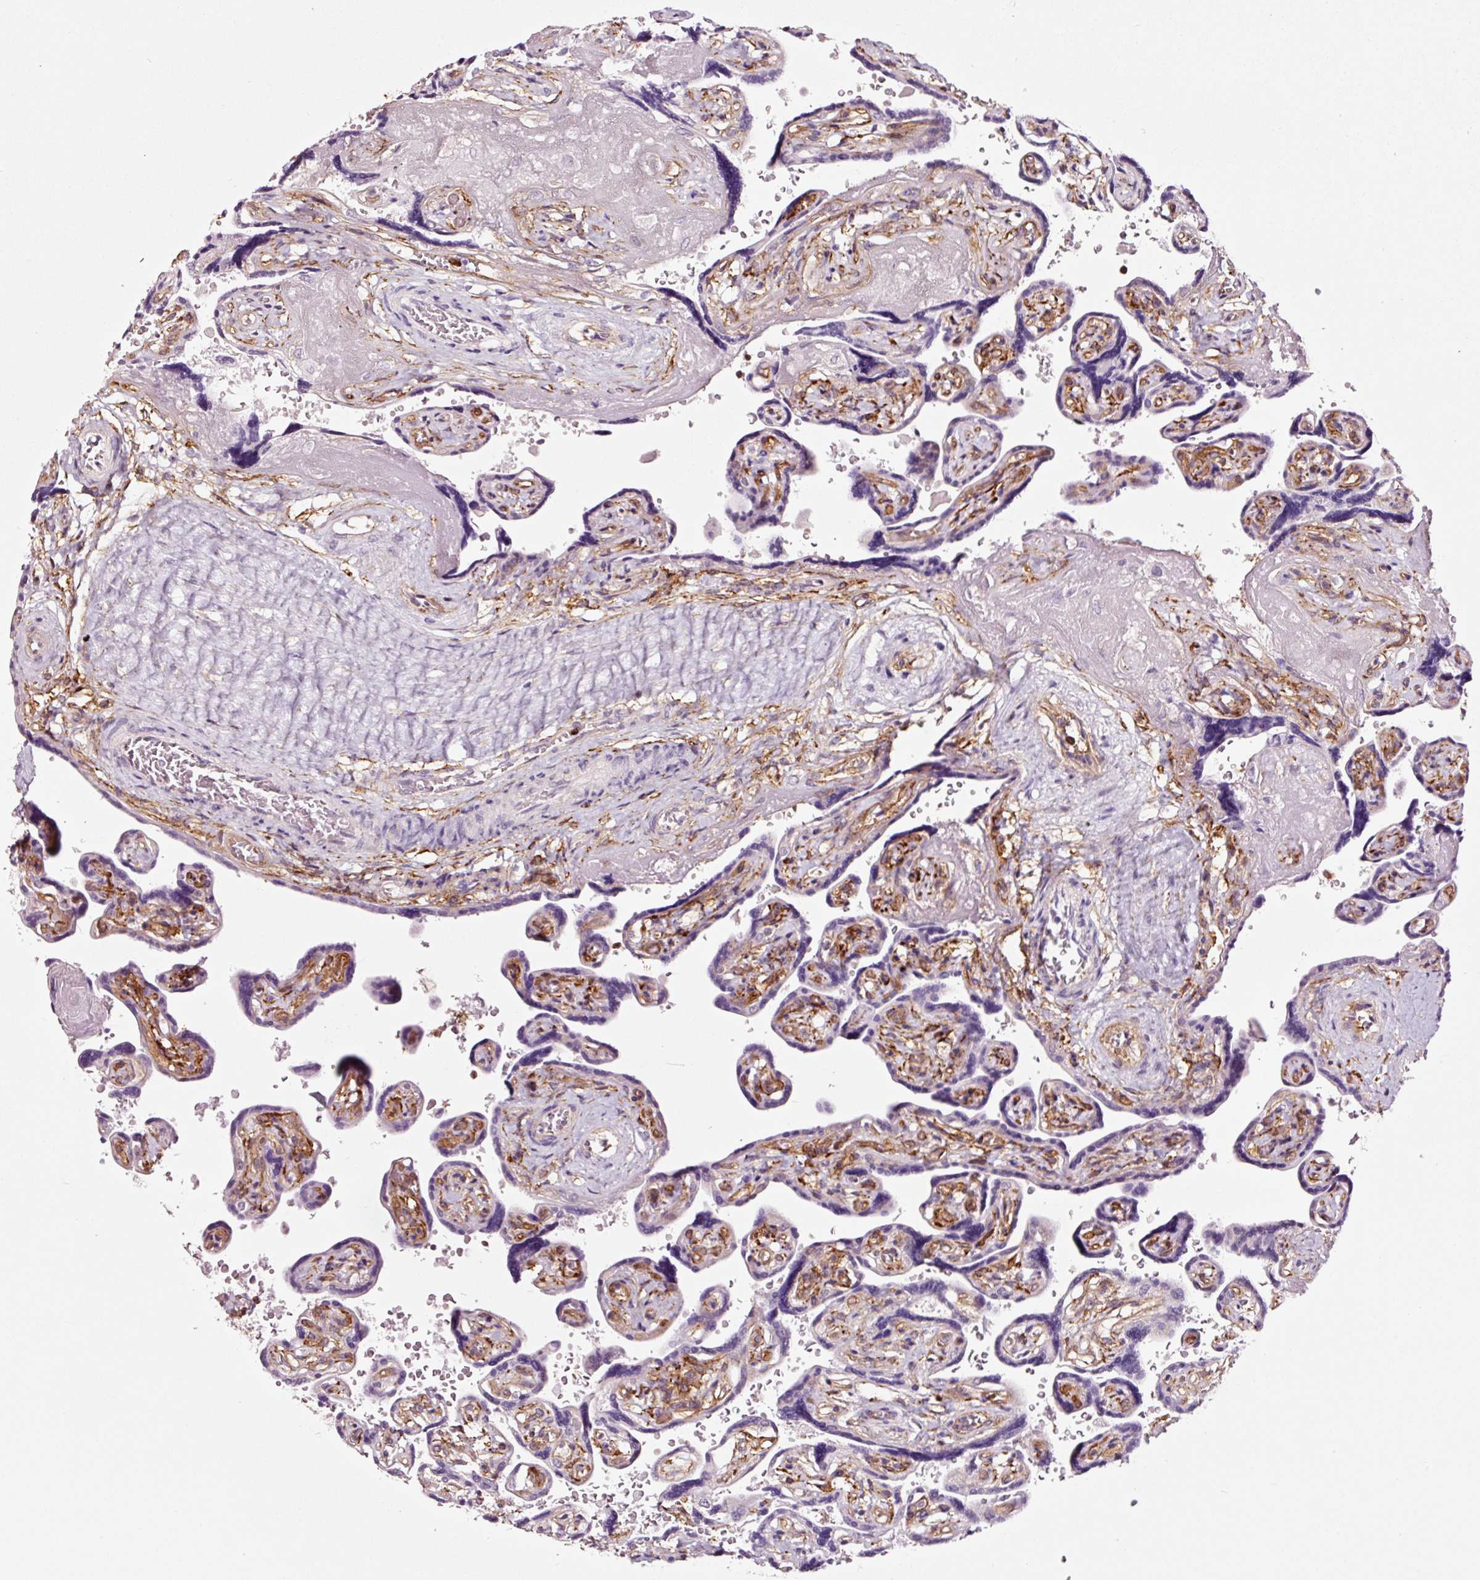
{"staining": {"intensity": "negative", "quantity": "none", "location": "none"}, "tissue": "placenta", "cell_type": "Trophoblastic cells", "image_type": "normal", "snomed": [{"axis": "morphology", "description": "Normal tissue, NOS"}, {"axis": "topography", "description": "Placenta"}], "caption": "Immunohistochemical staining of unremarkable human placenta displays no significant staining in trophoblastic cells.", "gene": "ADD3", "patient": {"sex": "female", "age": 32}}